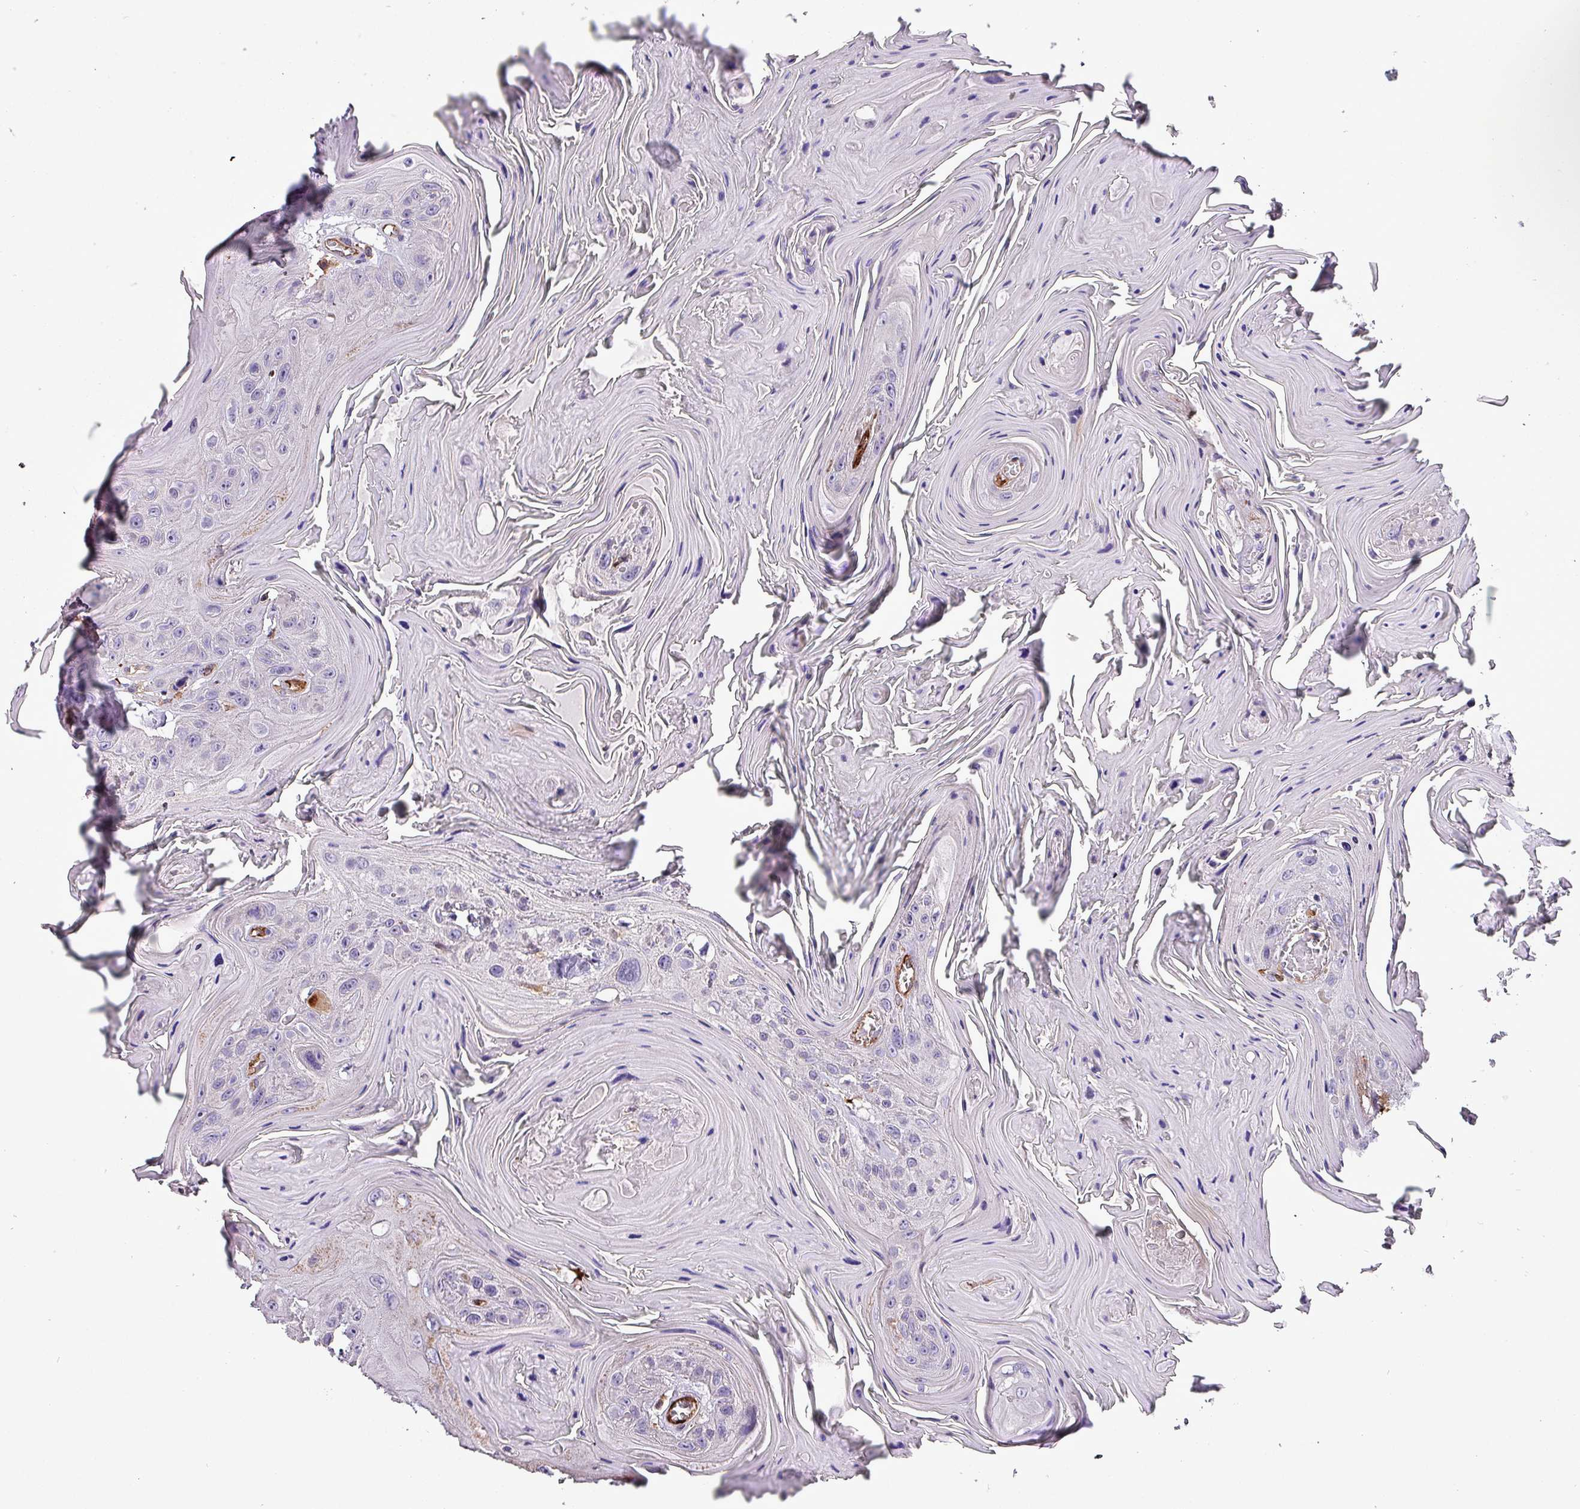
{"staining": {"intensity": "negative", "quantity": "none", "location": "none"}, "tissue": "head and neck cancer", "cell_type": "Tumor cells", "image_type": "cancer", "snomed": [{"axis": "morphology", "description": "Squamous cell carcinoma, NOS"}, {"axis": "topography", "description": "Head-Neck"}], "caption": "This is an IHC photomicrograph of head and neck cancer. There is no expression in tumor cells.", "gene": "SCIN", "patient": {"sex": "female", "age": 59}}